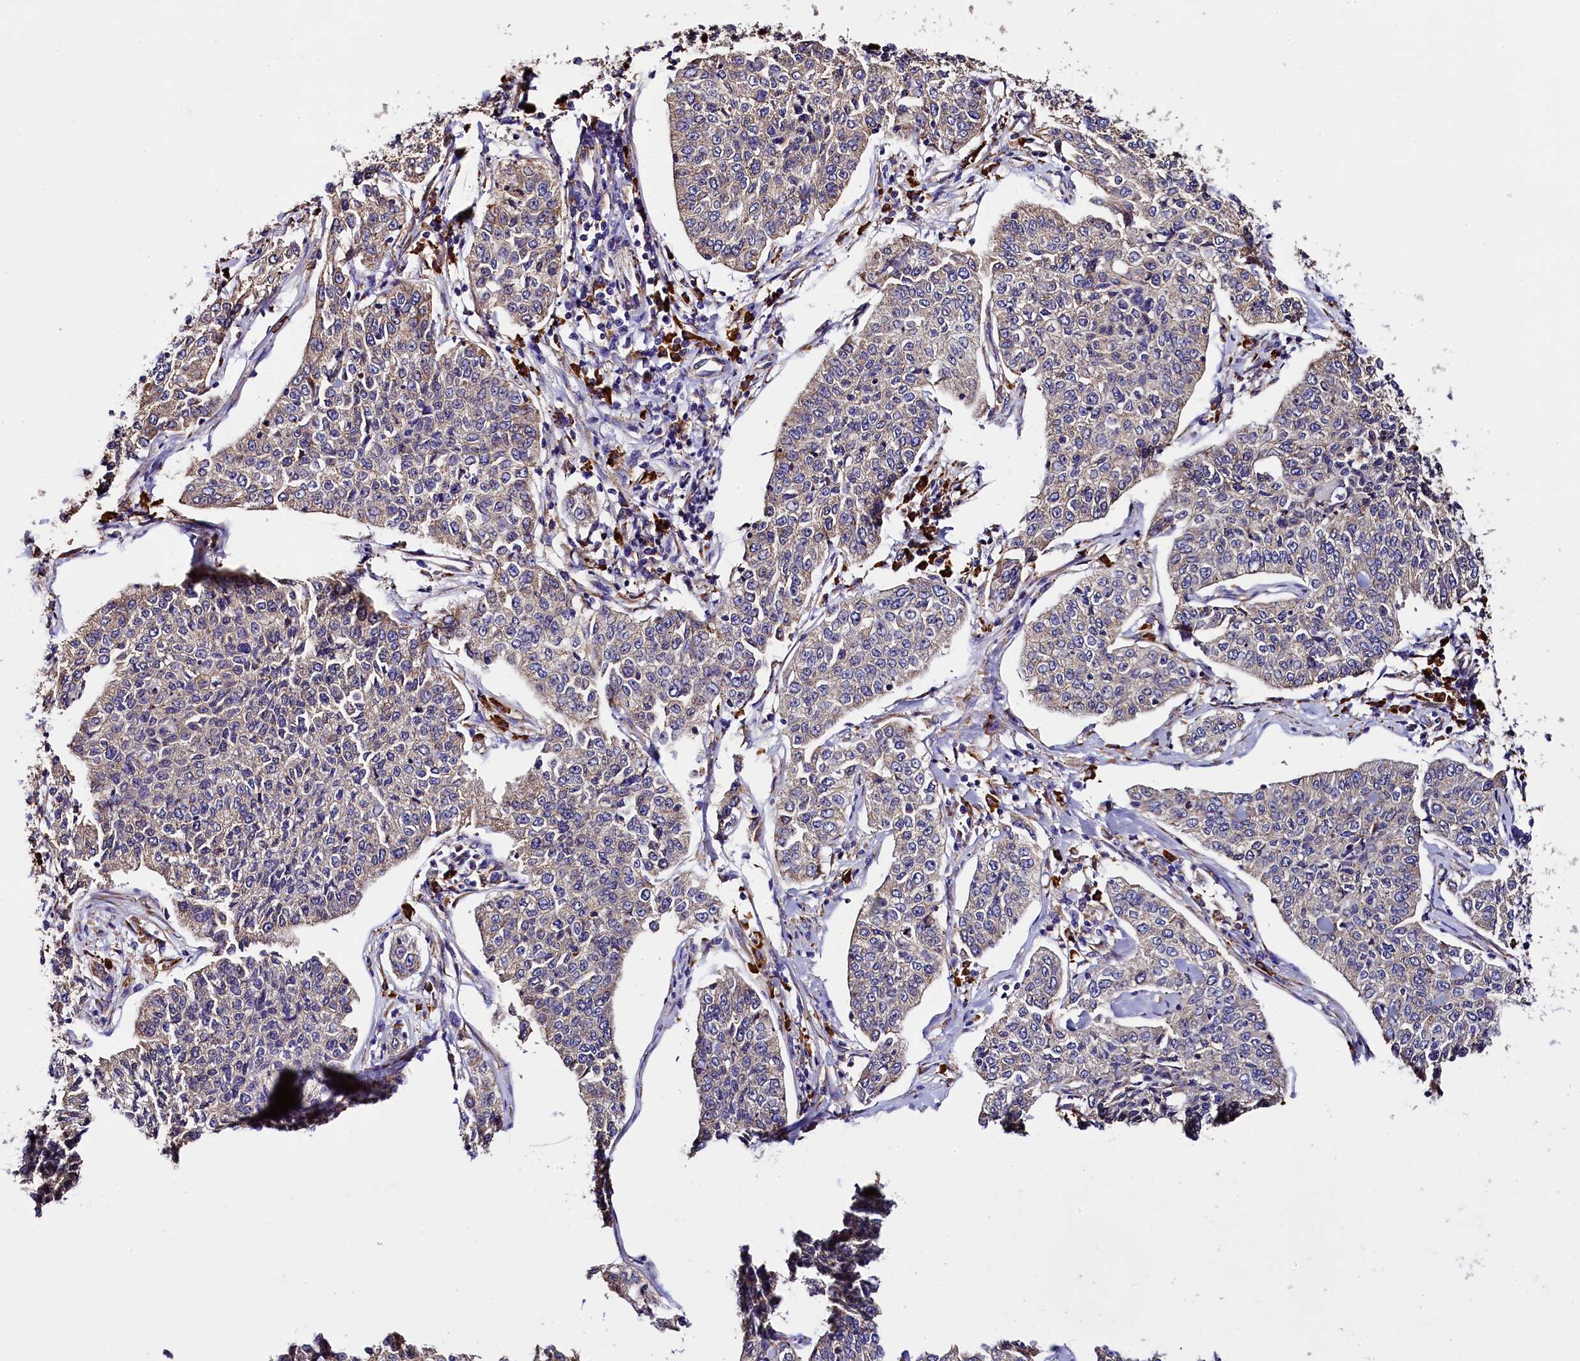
{"staining": {"intensity": "weak", "quantity": "<25%", "location": "cytoplasmic/membranous"}, "tissue": "cervical cancer", "cell_type": "Tumor cells", "image_type": "cancer", "snomed": [{"axis": "morphology", "description": "Squamous cell carcinoma, NOS"}, {"axis": "topography", "description": "Cervix"}], "caption": "This micrograph is of squamous cell carcinoma (cervical) stained with immunohistochemistry to label a protein in brown with the nuclei are counter-stained blue. There is no expression in tumor cells.", "gene": "CAPS2", "patient": {"sex": "female", "age": 35}}